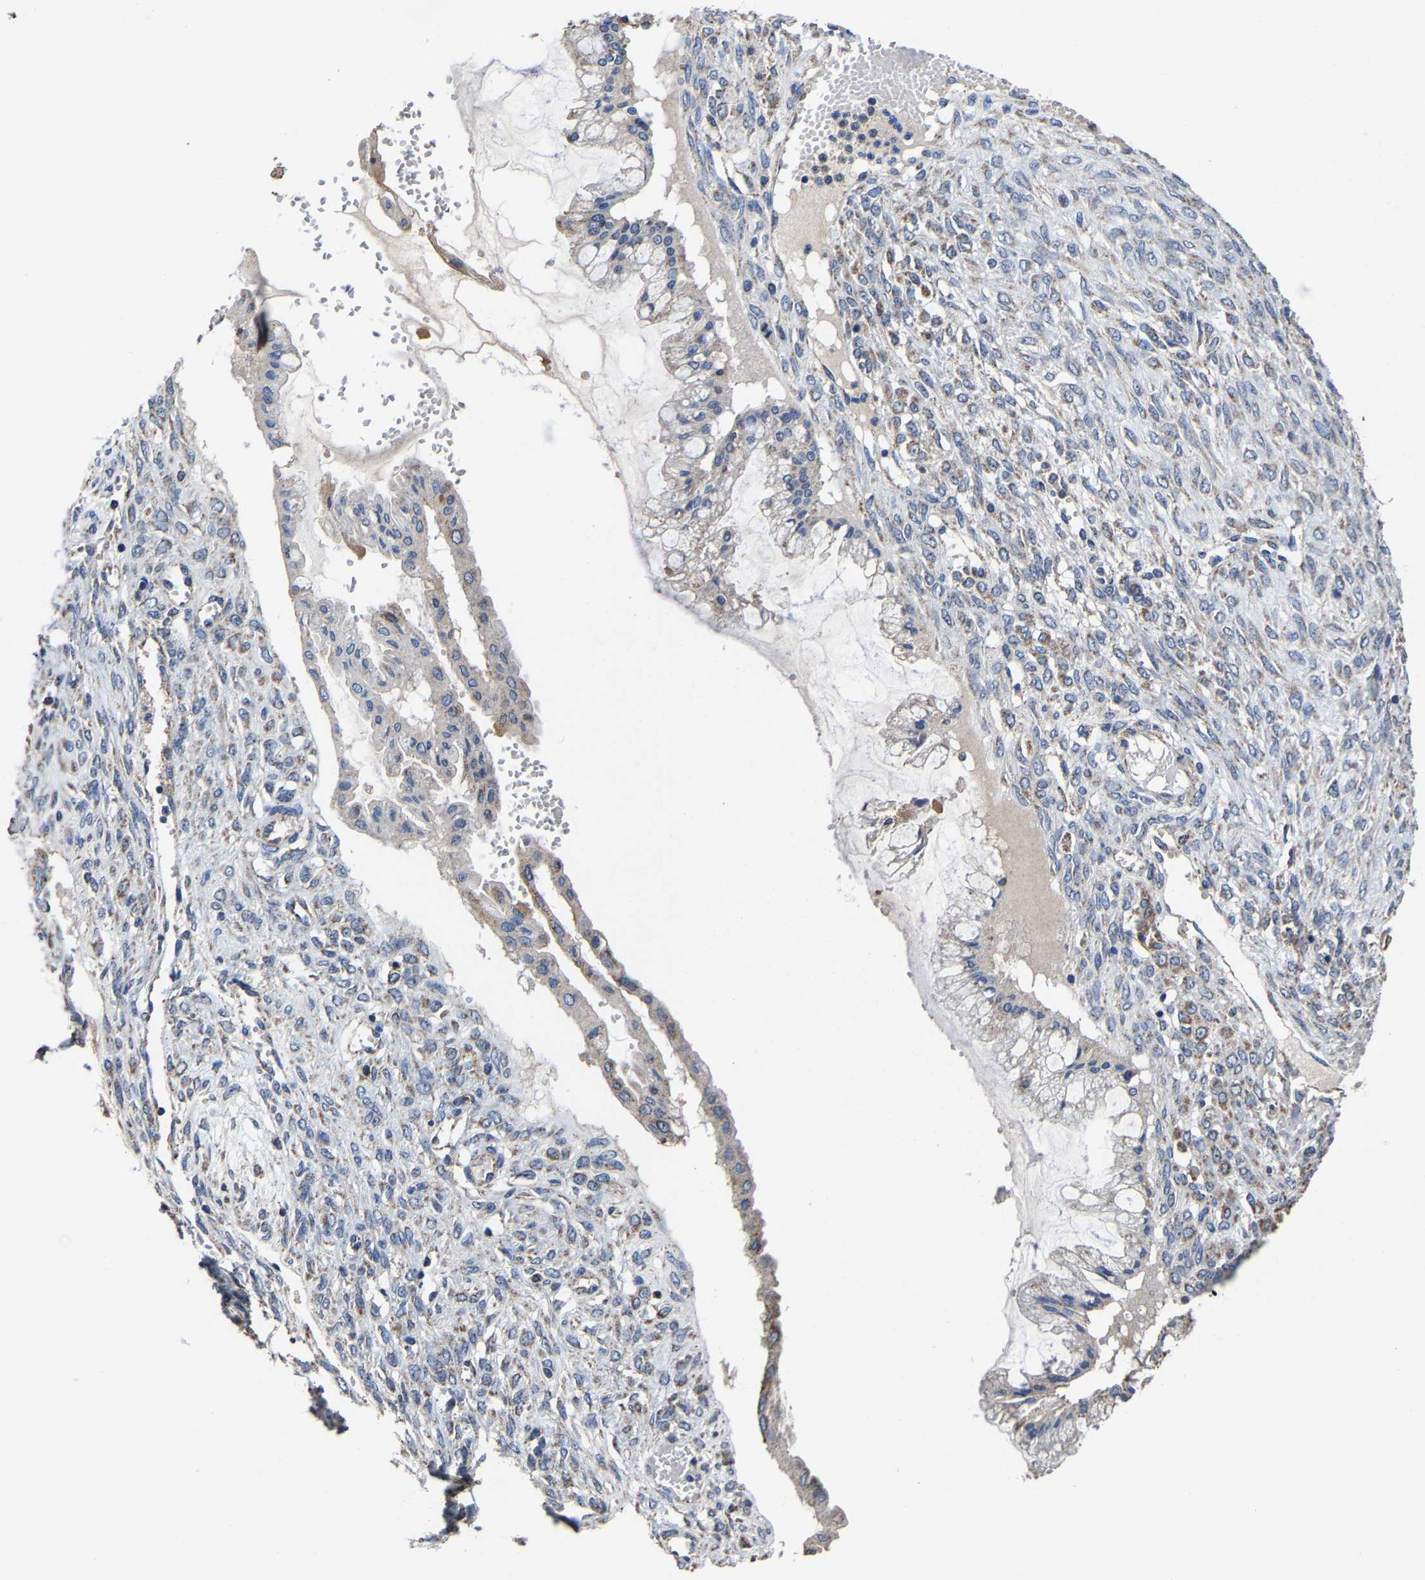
{"staining": {"intensity": "weak", "quantity": "<25%", "location": "cytoplasmic/membranous"}, "tissue": "ovarian cancer", "cell_type": "Tumor cells", "image_type": "cancer", "snomed": [{"axis": "morphology", "description": "Cystadenocarcinoma, mucinous, NOS"}, {"axis": "topography", "description": "Ovary"}], "caption": "High magnification brightfield microscopy of ovarian cancer (mucinous cystadenocarcinoma) stained with DAB (3,3'-diaminobenzidine) (brown) and counterstained with hematoxylin (blue): tumor cells show no significant expression.", "gene": "ZCCHC7", "patient": {"sex": "female", "age": 73}}